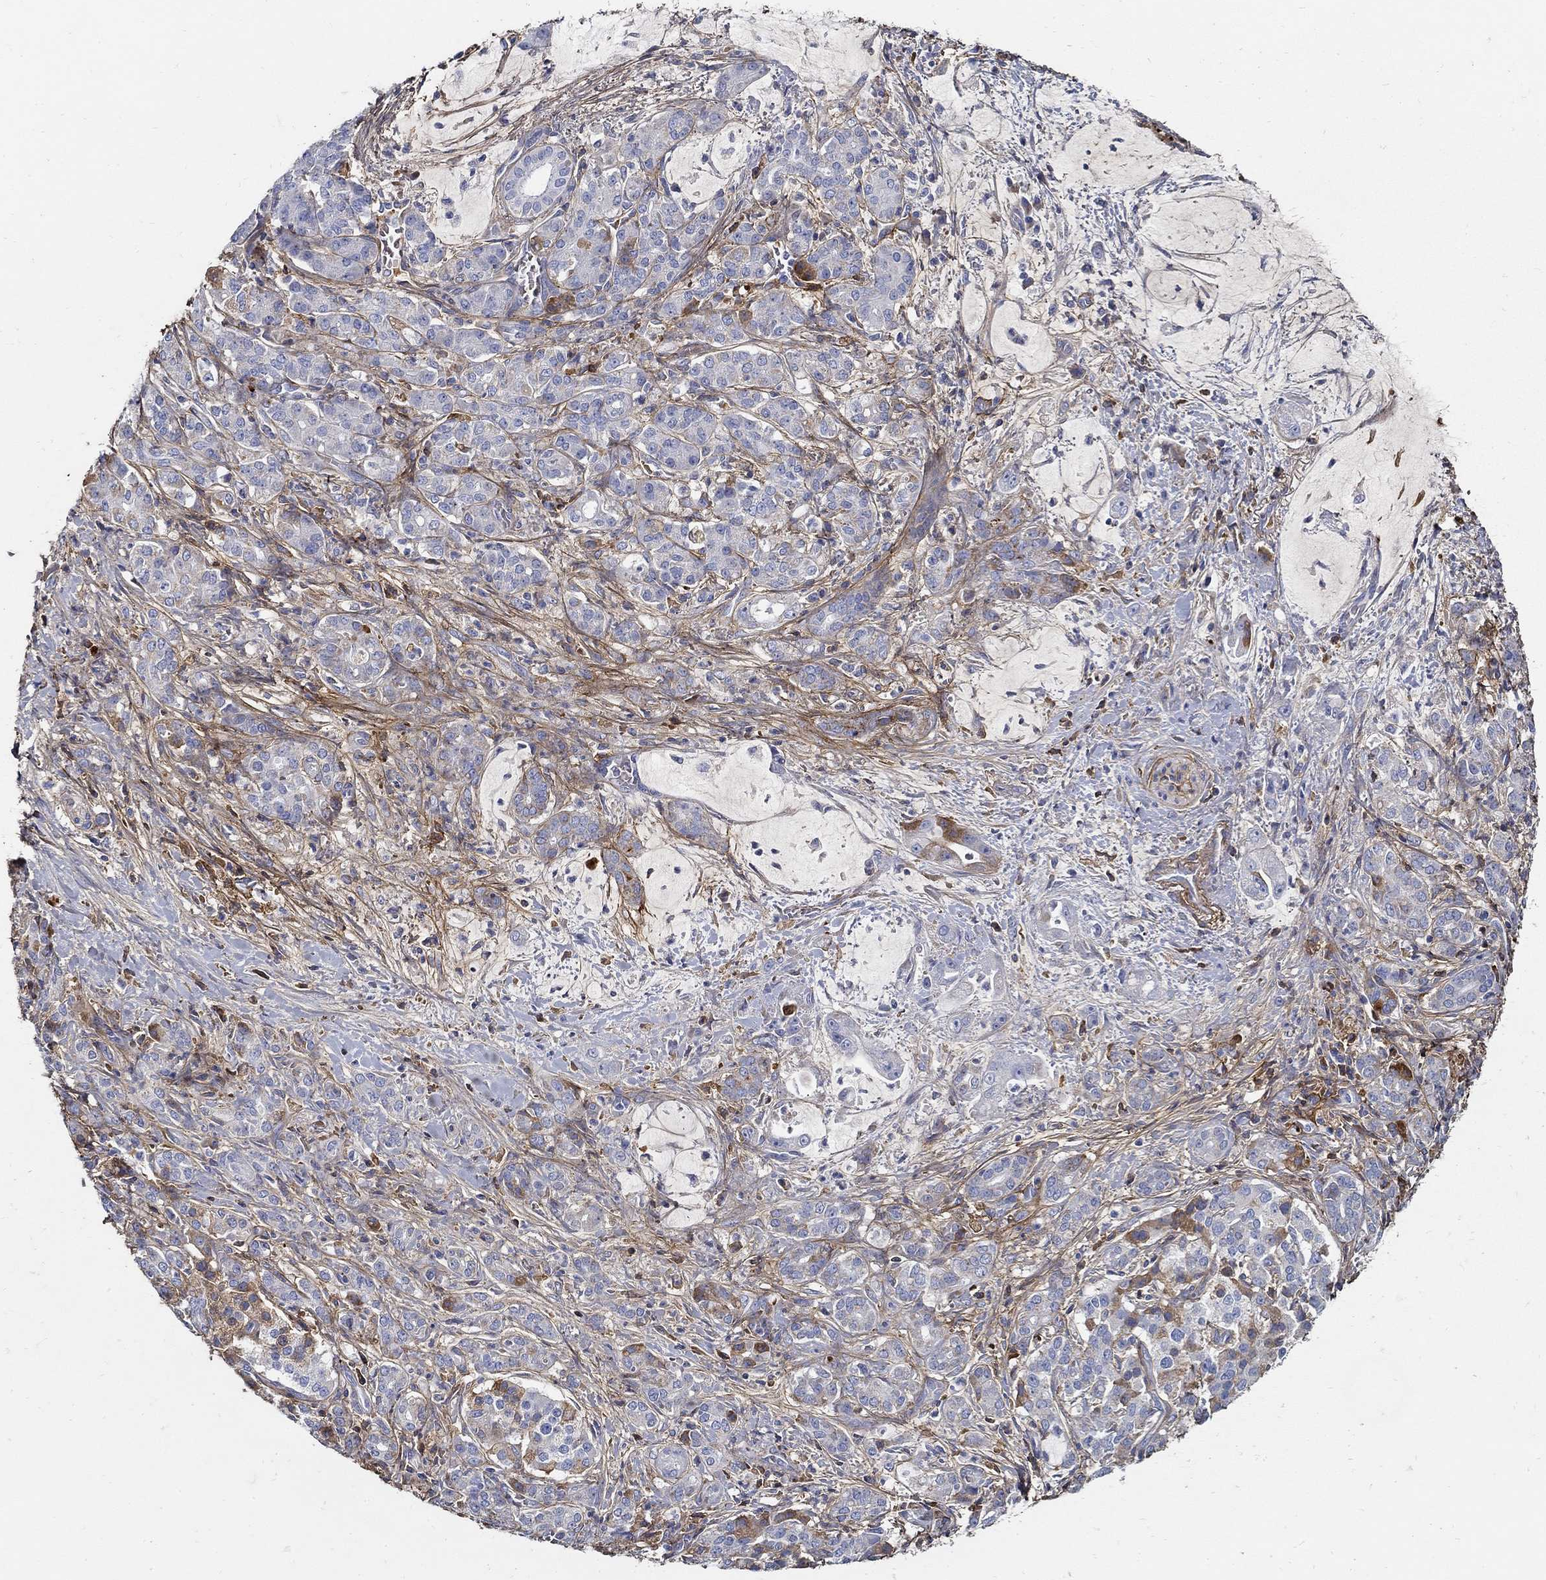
{"staining": {"intensity": "moderate", "quantity": "<25%", "location": "cytoplasmic/membranous"}, "tissue": "pancreatic cancer", "cell_type": "Tumor cells", "image_type": "cancer", "snomed": [{"axis": "morphology", "description": "Normal tissue, NOS"}, {"axis": "morphology", "description": "Inflammation, NOS"}, {"axis": "morphology", "description": "Adenocarcinoma, NOS"}, {"axis": "topography", "description": "Pancreas"}], "caption": "Immunohistochemistry (IHC) staining of pancreatic cancer (adenocarcinoma), which reveals low levels of moderate cytoplasmic/membranous expression in about <25% of tumor cells indicating moderate cytoplasmic/membranous protein expression. The staining was performed using DAB (brown) for protein detection and nuclei were counterstained in hematoxylin (blue).", "gene": "TGFBI", "patient": {"sex": "male", "age": 57}}